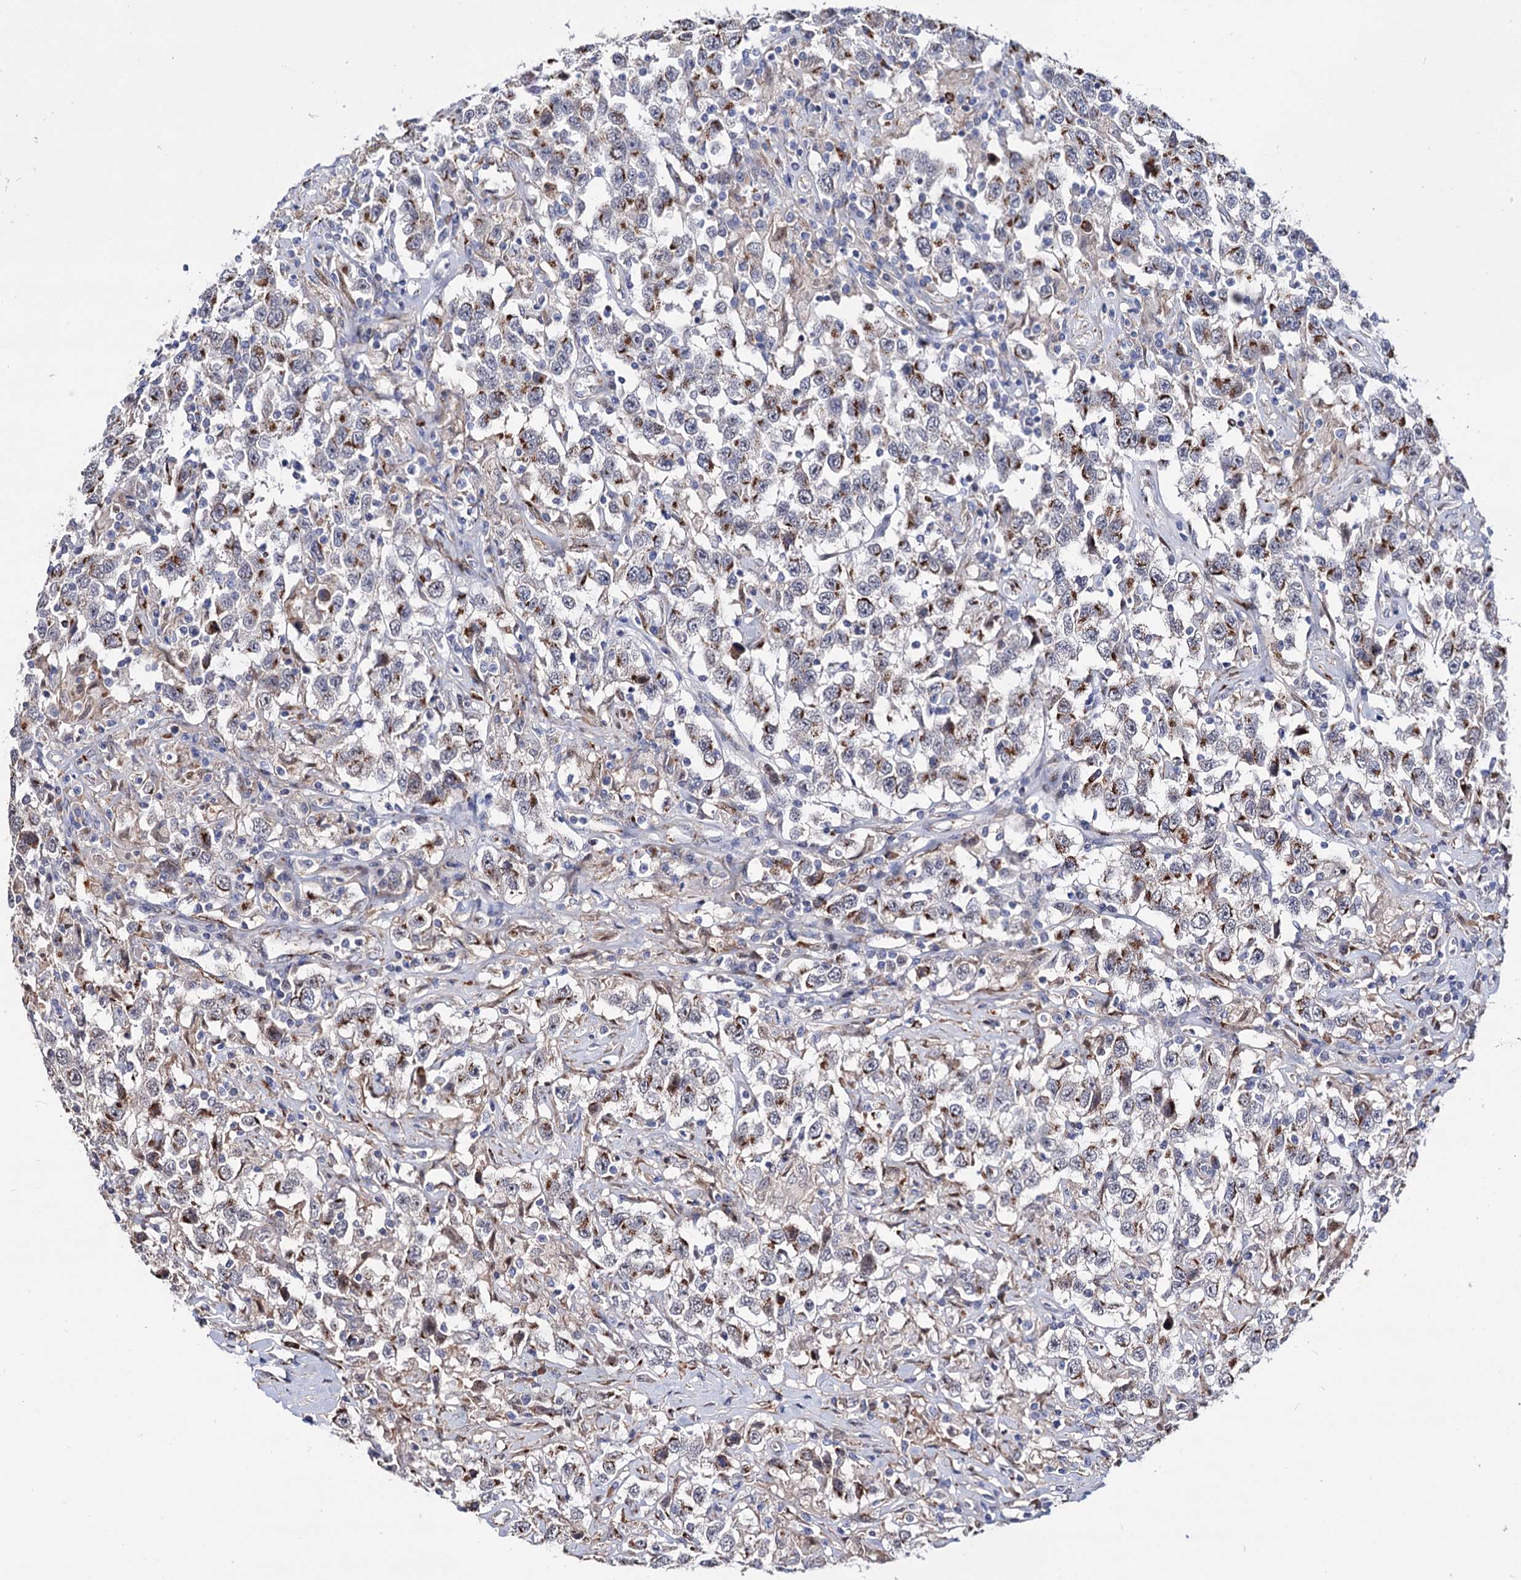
{"staining": {"intensity": "moderate", "quantity": "25%-75%", "location": "cytoplasmic/membranous"}, "tissue": "testis cancer", "cell_type": "Tumor cells", "image_type": "cancer", "snomed": [{"axis": "morphology", "description": "Seminoma, NOS"}, {"axis": "topography", "description": "Testis"}], "caption": "Protein expression analysis of human testis cancer (seminoma) reveals moderate cytoplasmic/membranous expression in about 25%-75% of tumor cells.", "gene": "C11orf96", "patient": {"sex": "male", "age": 41}}